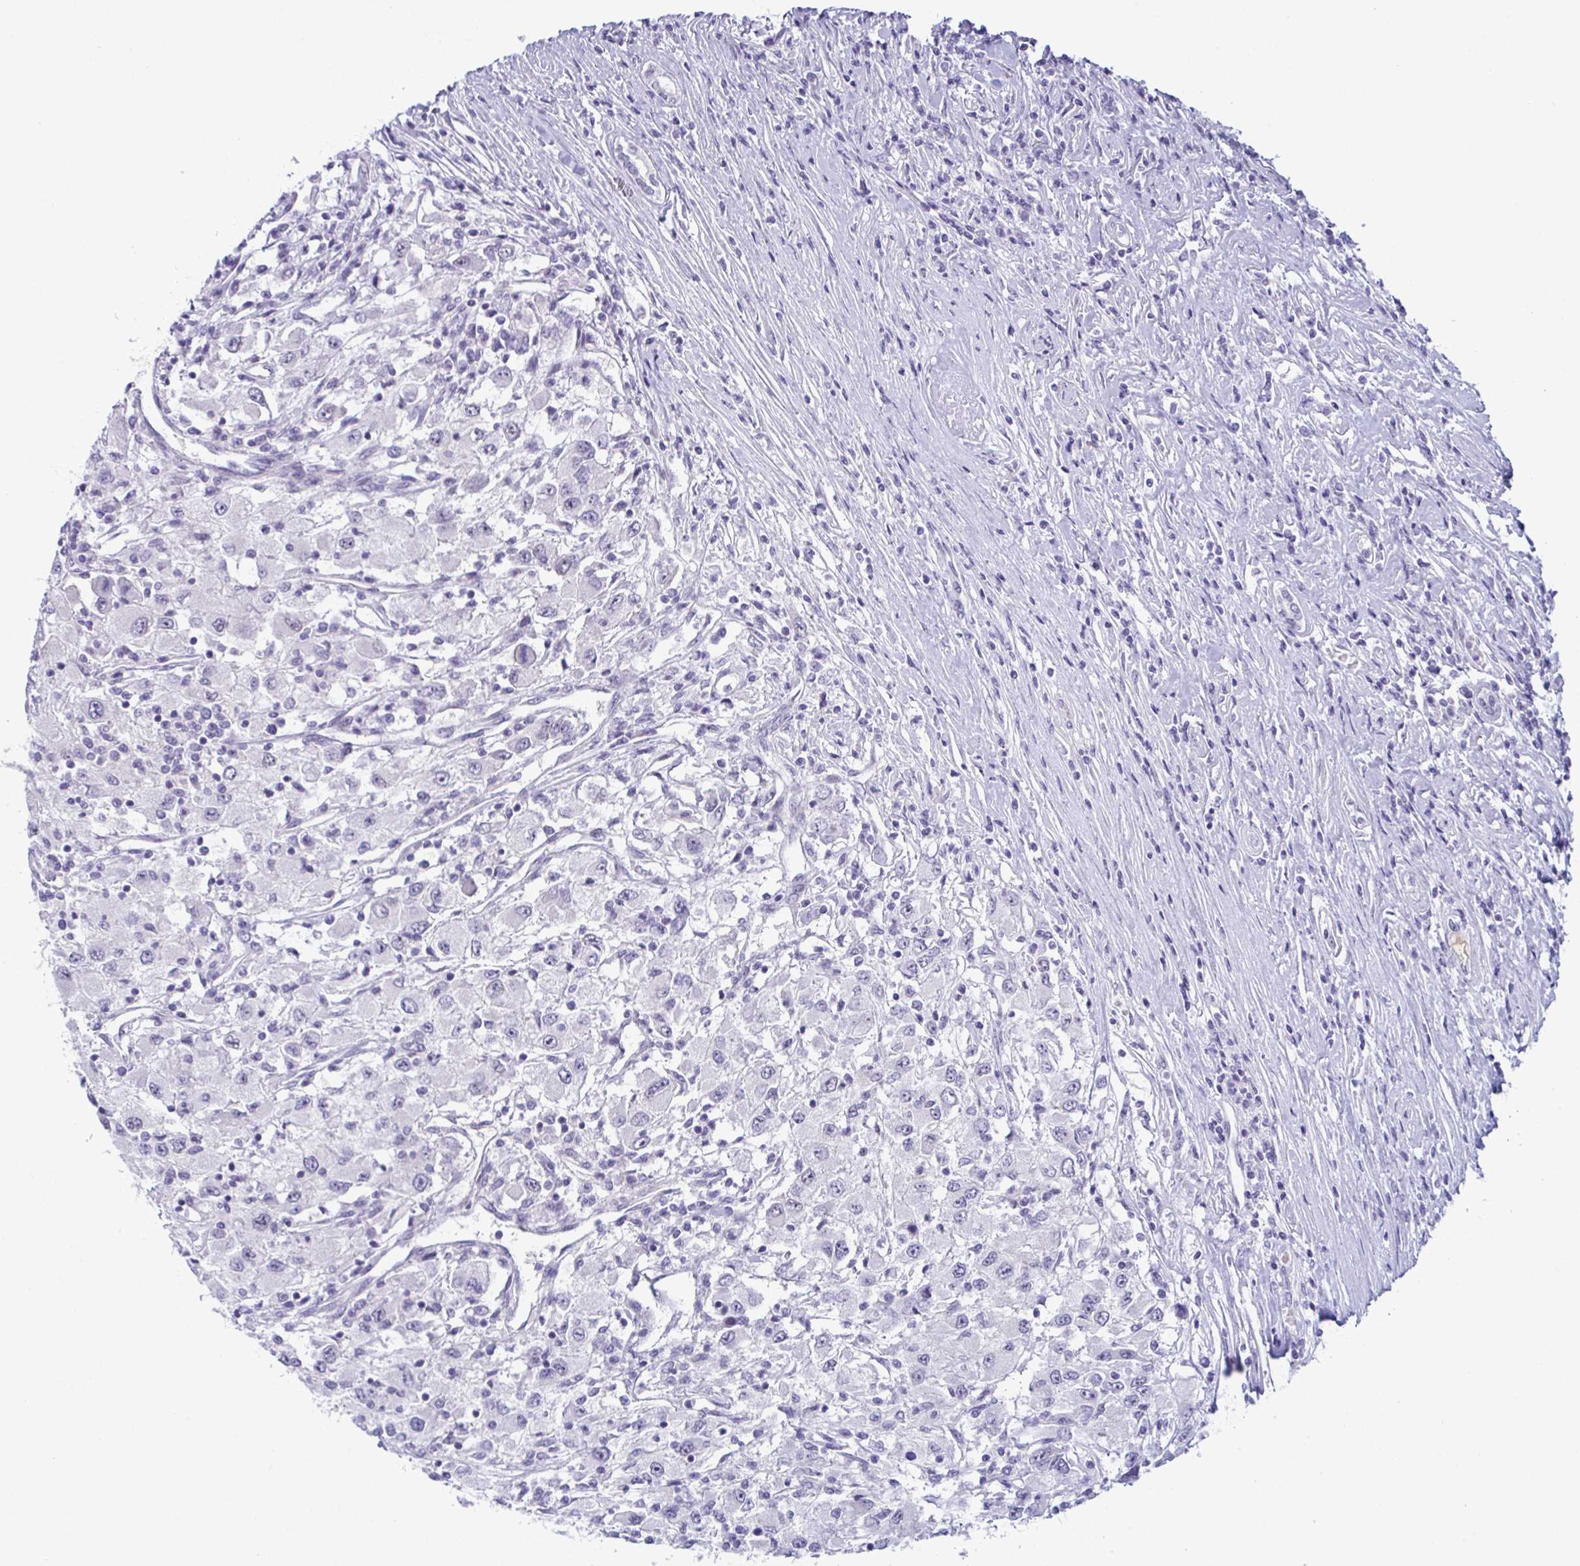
{"staining": {"intensity": "negative", "quantity": "none", "location": "none"}, "tissue": "renal cancer", "cell_type": "Tumor cells", "image_type": "cancer", "snomed": [{"axis": "morphology", "description": "Adenocarcinoma, NOS"}, {"axis": "topography", "description": "Kidney"}], "caption": "Tumor cells are negative for protein expression in human adenocarcinoma (renal).", "gene": "USP35", "patient": {"sex": "female", "age": 67}}